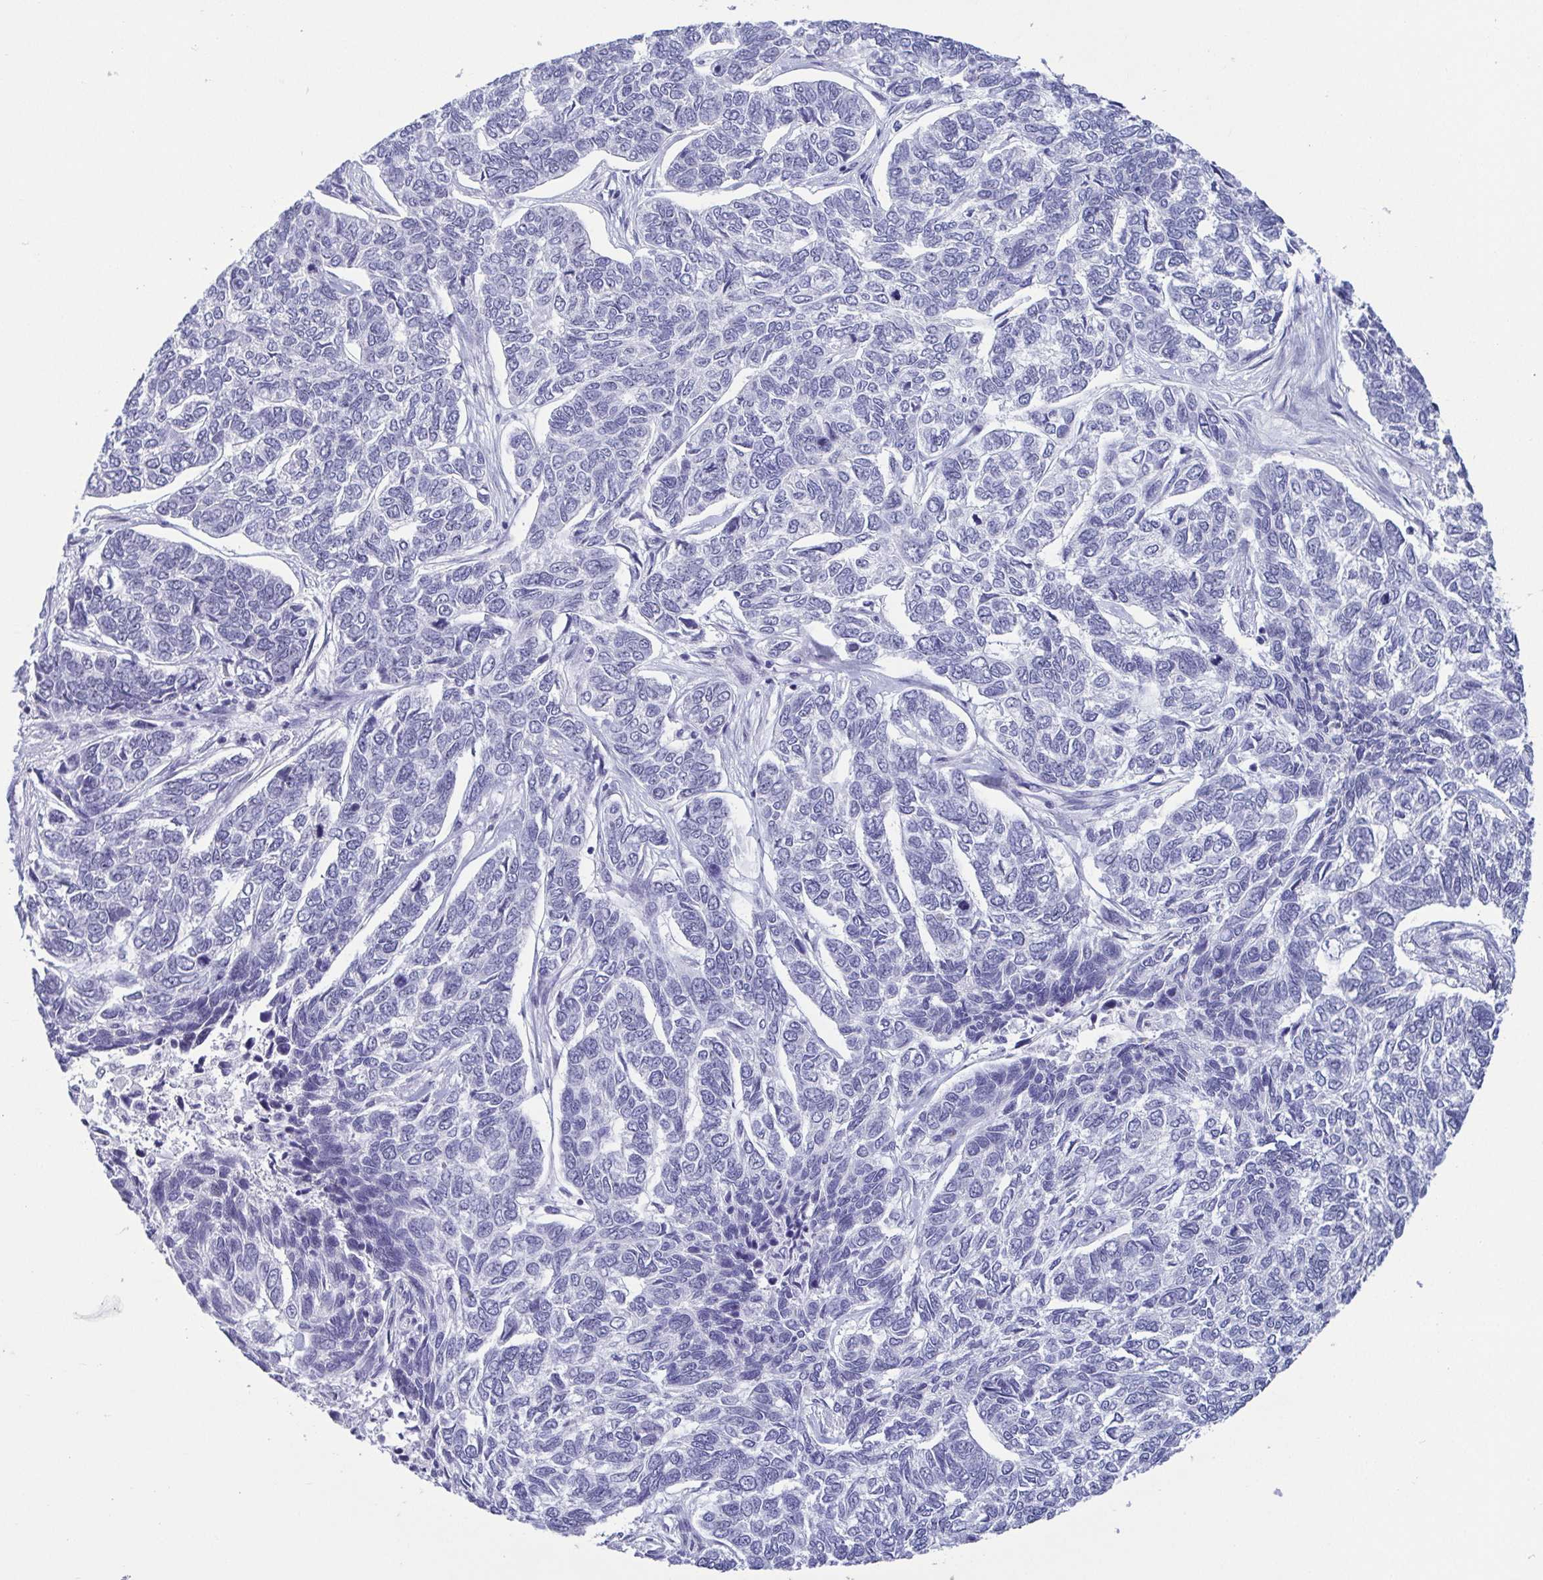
{"staining": {"intensity": "negative", "quantity": "none", "location": "none"}, "tissue": "skin cancer", "cell_type": "Tumor cells", "image_type": "cancer", "snomed": [{"axis": "morphology", "description": "Basal cell carcinoma"}, {"axis": "topography", "description": "Skin"}], "caption": "Immunohistochemical staining of human skin basal cell carcinoma demonstrates no significant expression in tumor cells.", "gene": "BZW1", "patient": {"sex": "female", "age": 65}}